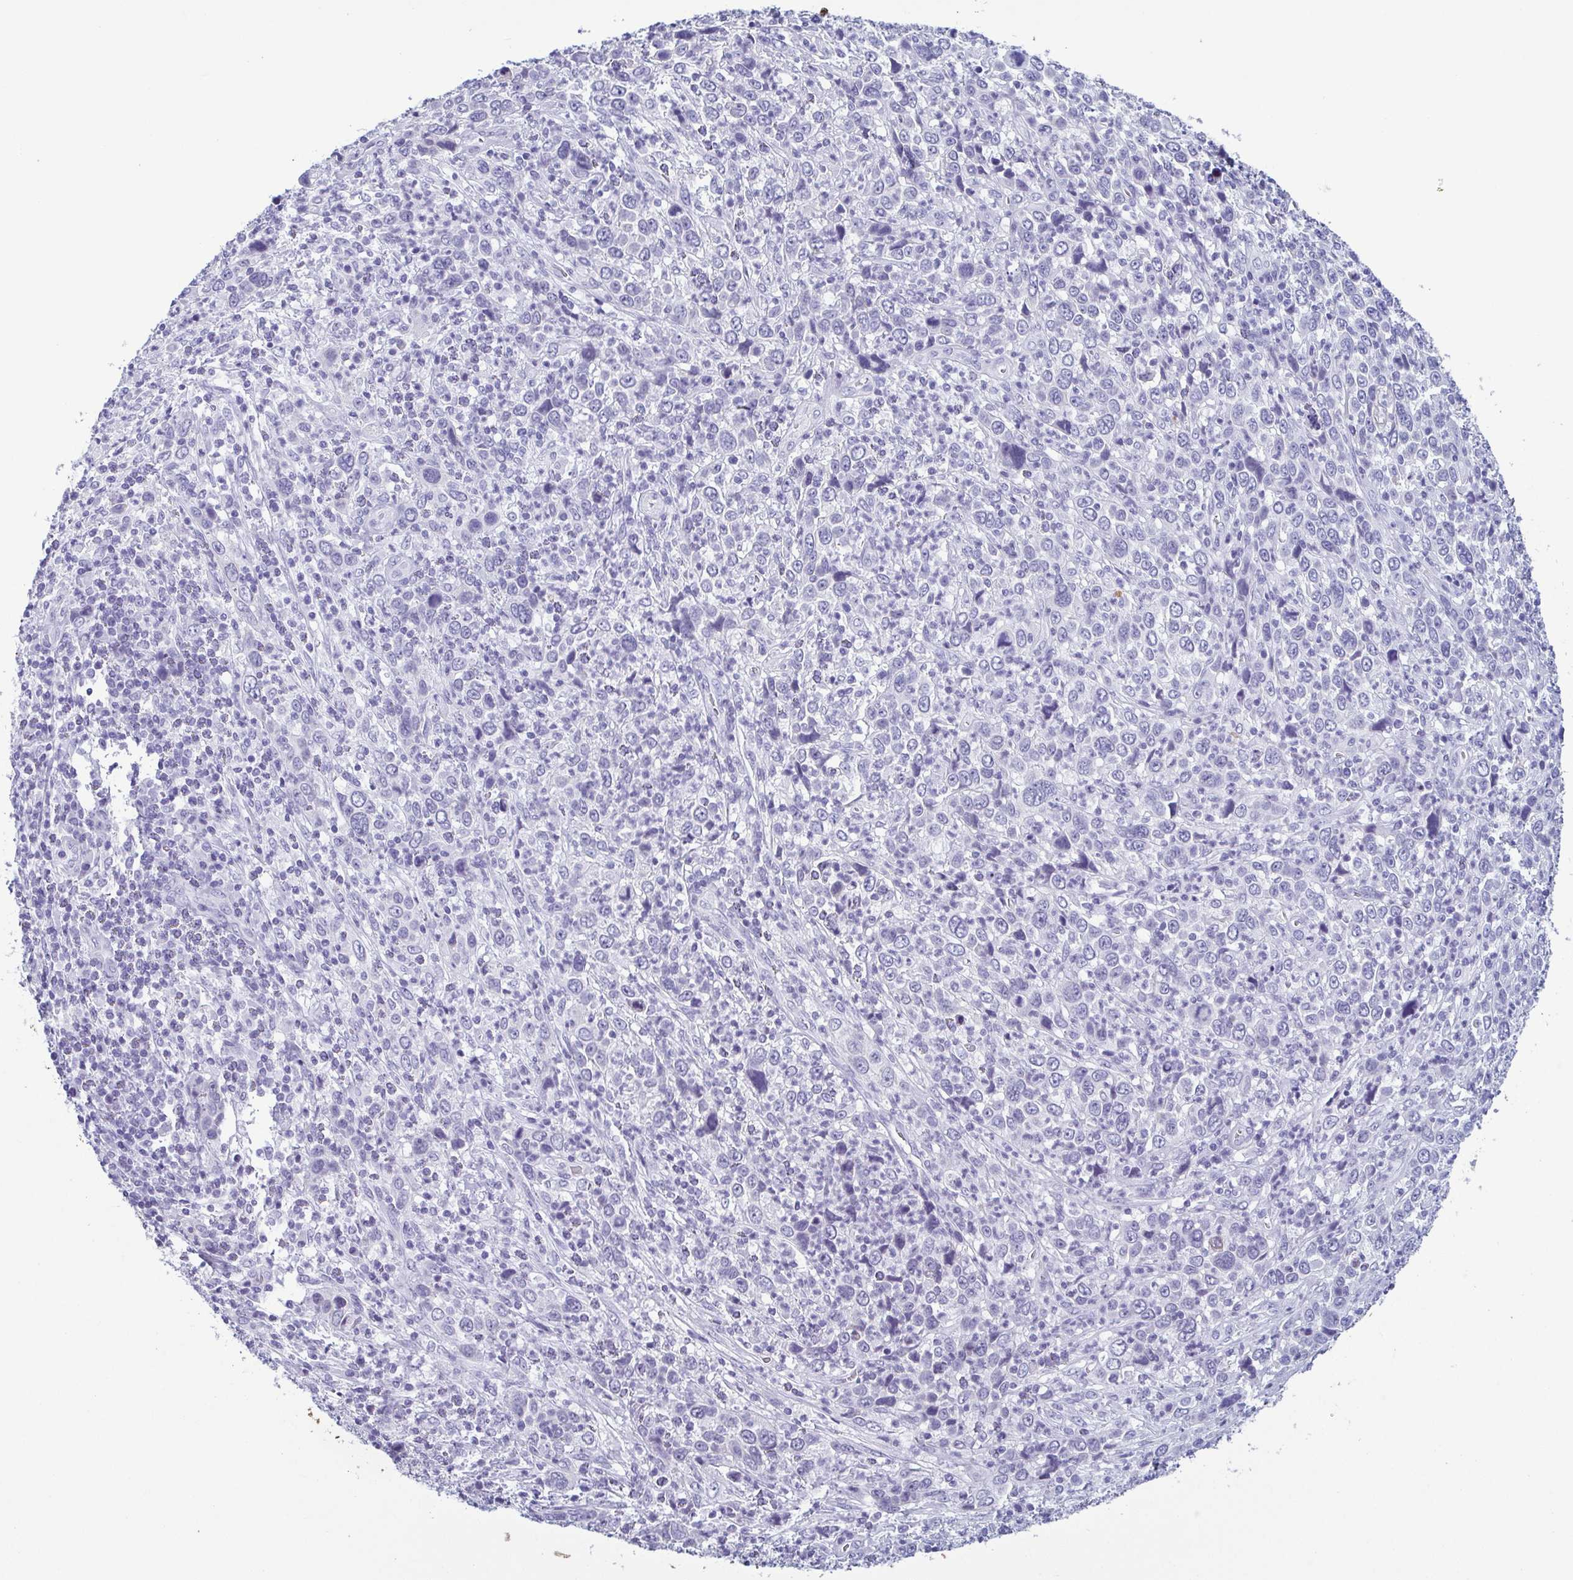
{"staining": {"intensity": "negative", "quantity": "none", "location": "none"}, "tissue": "cervical cancer", "cell_type": "Tumor cells", "image_type": "cancer", "snomed": [{"axis": "morphology", "description": "Squamous cell carcinoma, NOS"}, {"axis": "topography", "description": "Cervix"}], "caption": "A high-resolution photomicrograph shows IHC staining of cervical cancer (squamous cell carcinoma), which reveals no significant expression in tumor cells. (Stains: DAB (3,3'-diaminobenzidine) immunohistochemistry (IHC) with hematoxylin counter stain, Microscopy: brightfield microscopy at high magnification).", "gene": "KRT10", "patient": {"sex": "female", "age": 46}}